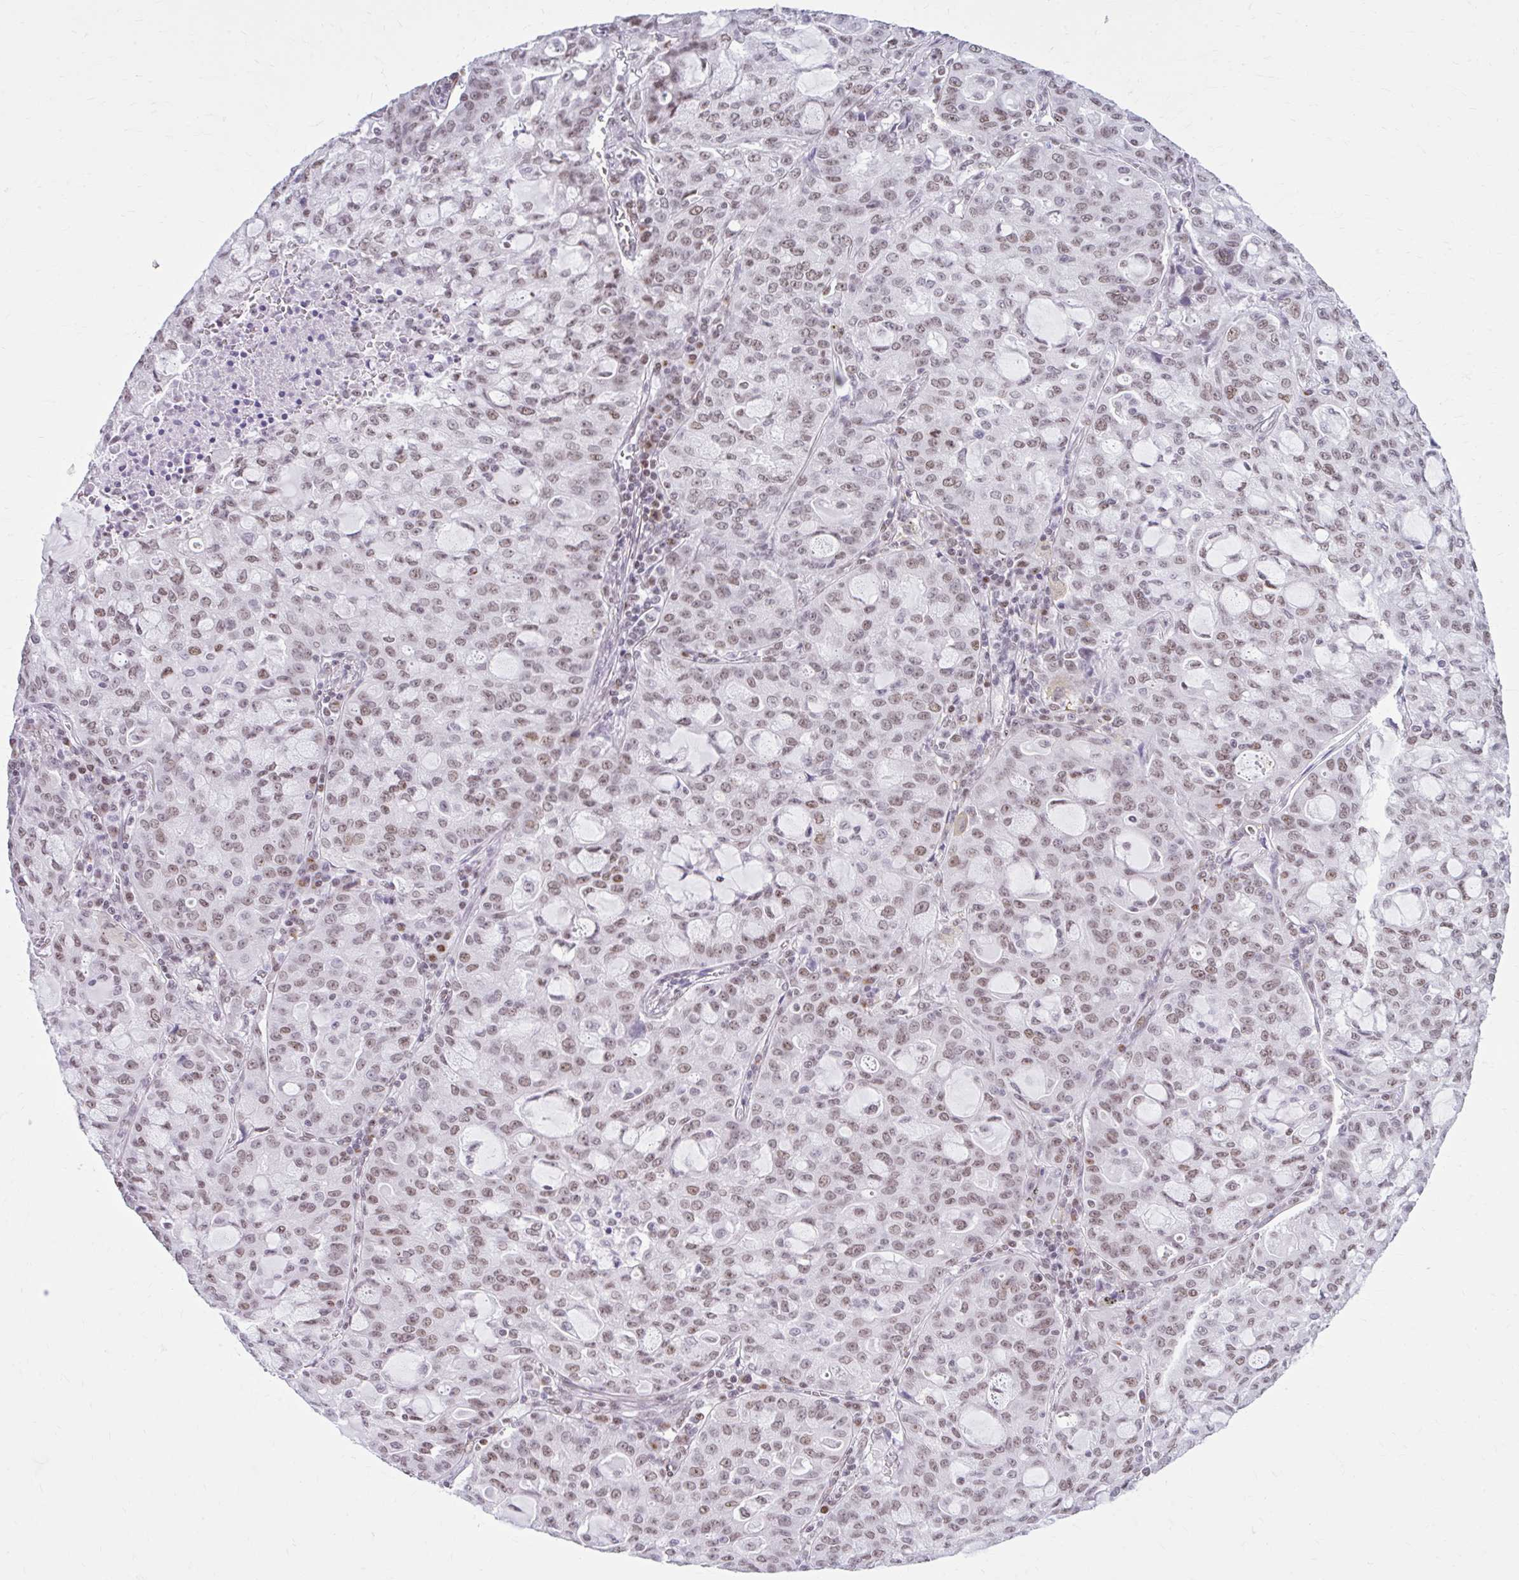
{"staining": {"intensity": "moderate", "quantity": ">75%", "location": "nuclear"}, "tissue": "lung cancer", "cell_type": "Tumor cells", "image_type": "cancer", "snomed": [{"axis": "morphology", "description": "Adenocarcinoma, NOS"}, {"axis": "topography", "description": "Lung"}], "caption": "Immunohistochemistry (IHC) photomicrograph of lung cancer (adenocarcinoma) stained for a protein (brown), which exhibits medium levels of moderate nuclear expression in about >75% of tumor cells.", "gene": "PABIR1", "patient": {"sex": "female", "age": 44}}